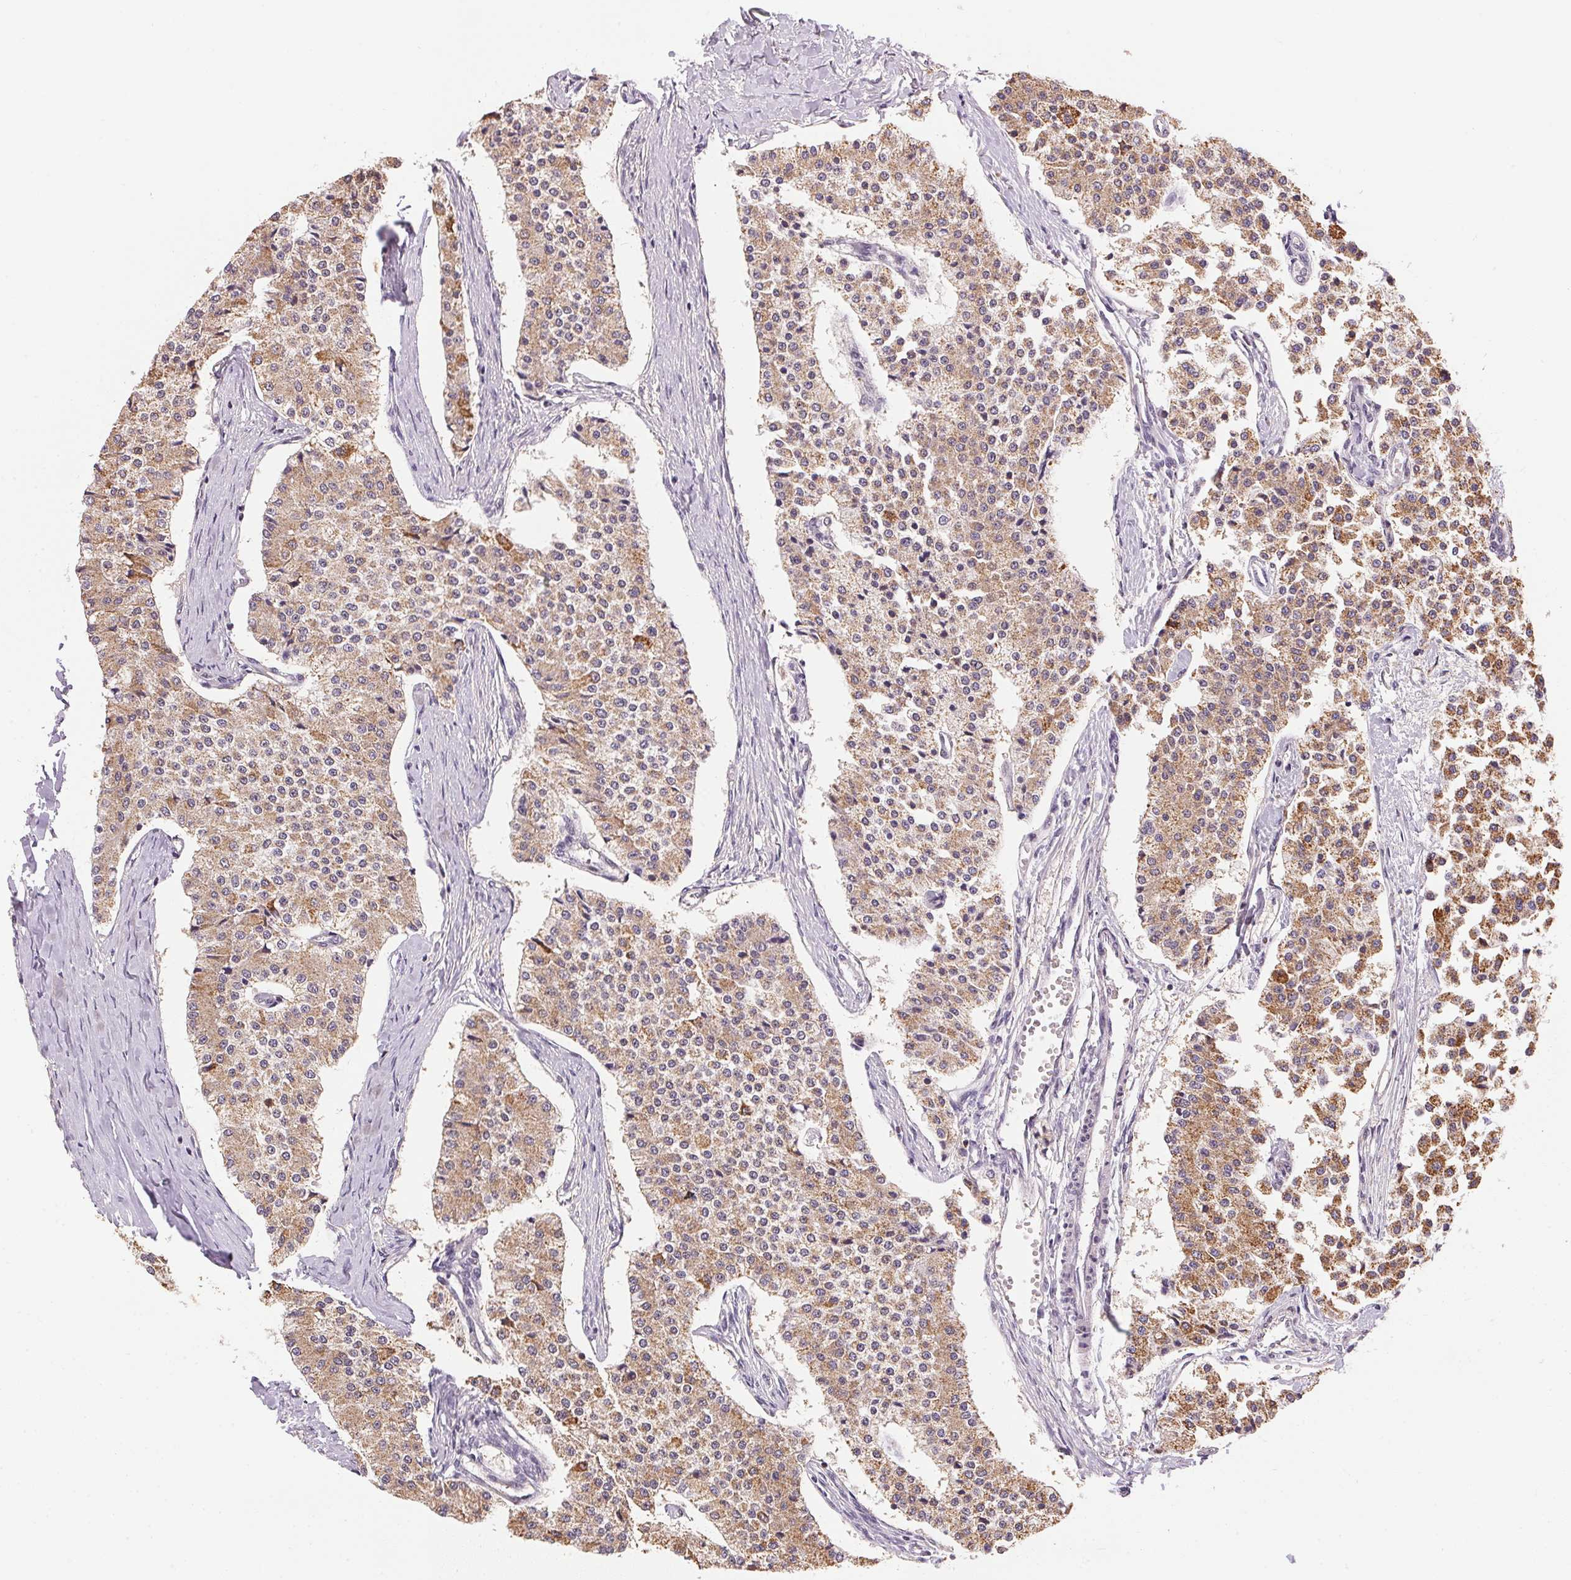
{"staining": {"intensity": "moderate", "quantity": "25%-75%", "location": "cytoplasmic/membranous"}, "tissue": "carcinoid", "cell_type": "Tumor cells", "image_type": "cancer", "snomed": [{"axis": "morphology", "description": "Carcinoid, malignant, NOS"}, {"axis": "topography", "description": "Colon"}], "caption": "Immunohistochemistry (DAB (3,3'-diaminobenzidine)) staining of carcinoid reveals moderate cytoplasmic/membranous protein expression in about 25%-75% of tumor cells.", "gene": "SC5D", "patient": {"sex": "female", "age": 52}}